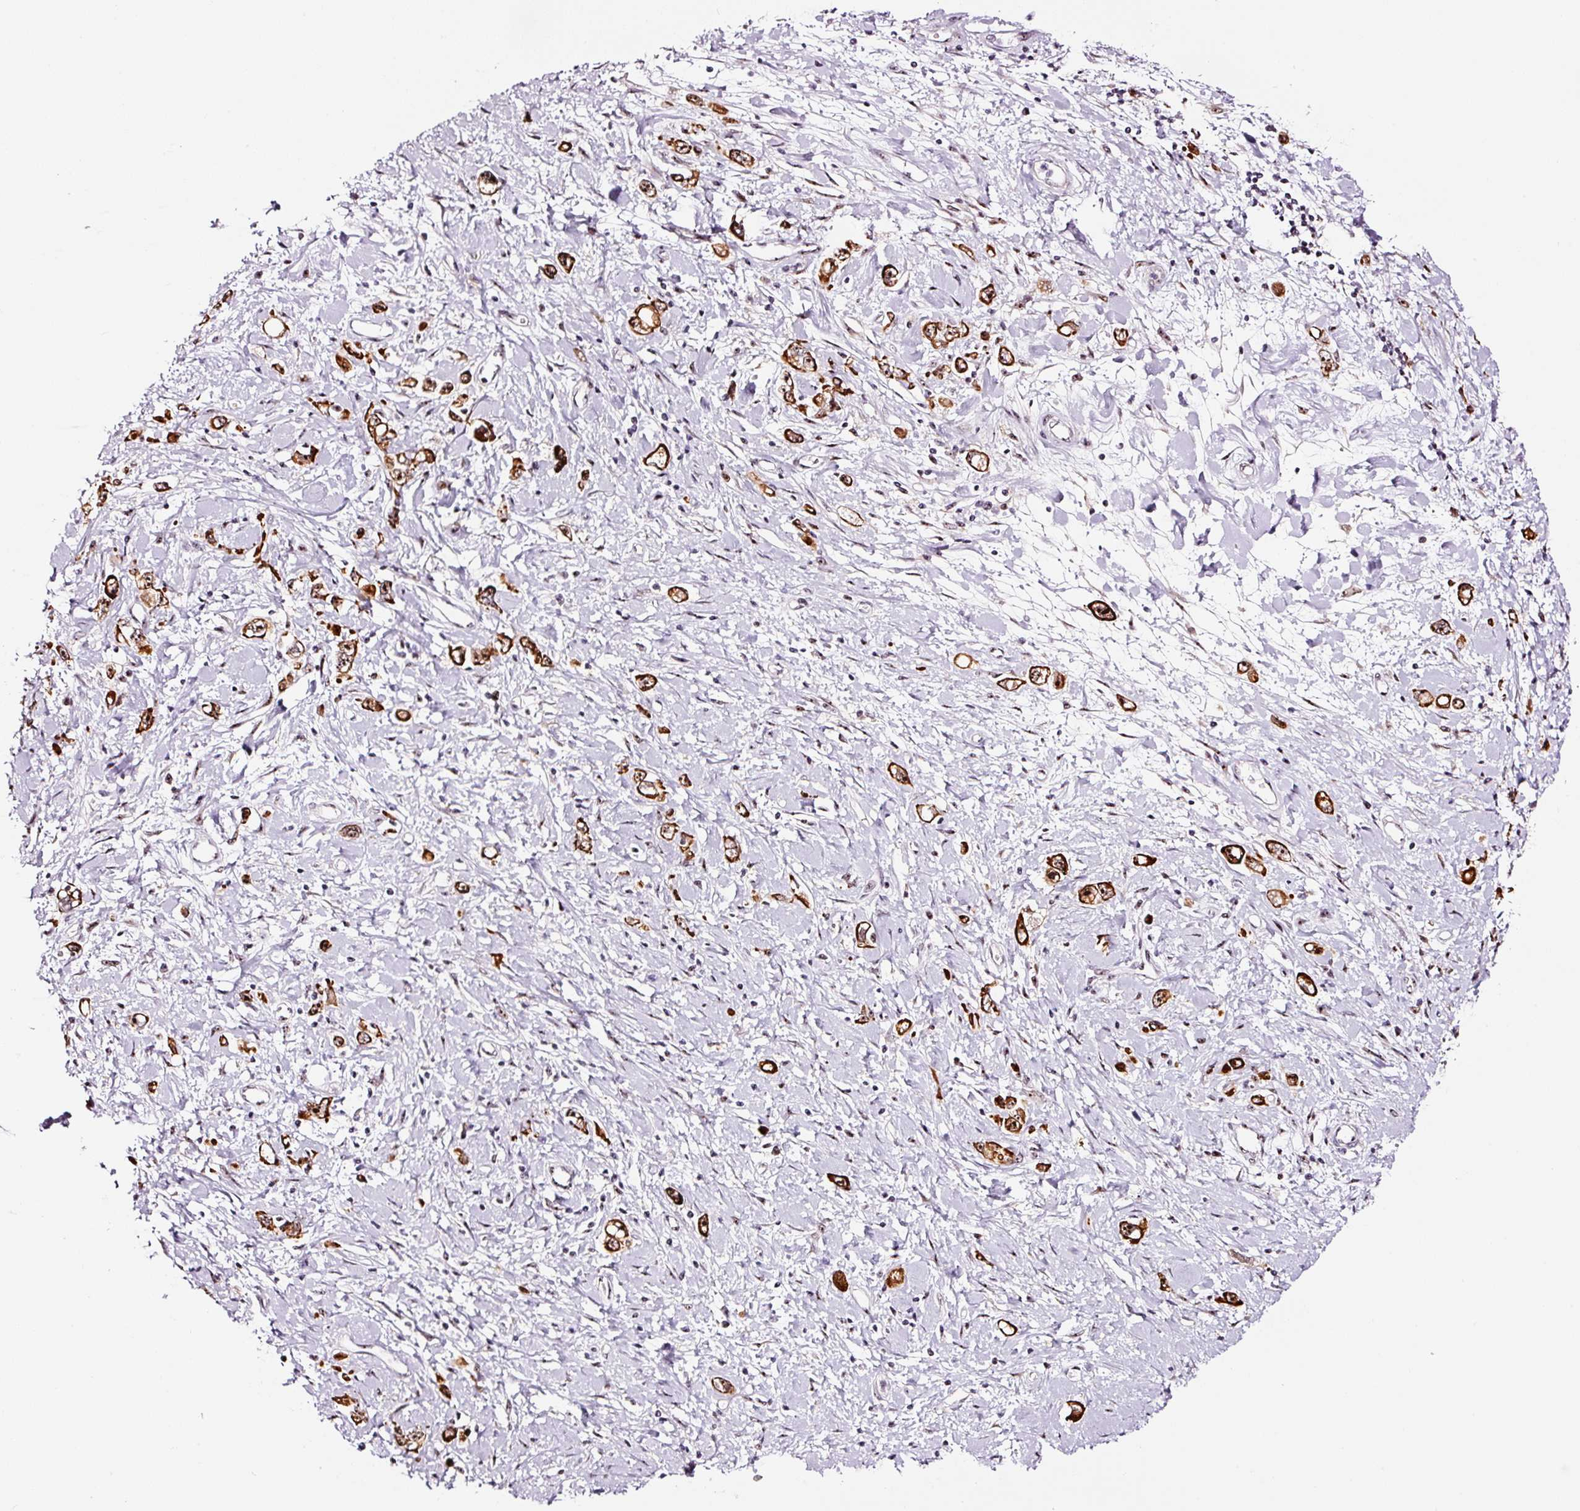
{"staining": {"intensity": "strong", "quantity": ">75%", "location": "cytoplasmic/membranous"}, "tissue": "stomach cancer", "cell_type": "Tumor cells", "image_type": "cancer", "snomed": [{"axis": "morphology", "description": "Adenocarcinoma, NOS"}, {"axis": "topography", "description": "Stomach"}], "caption": "Adenocarcinoma (stomach) stained for a protein exhibits strong cytoplasmic/membranous positivity in tumor cells. (IHC, brightfield microscopy, high magnification).", "gene": "GNL3", "patient": {"sex": "female", "age": 76}}